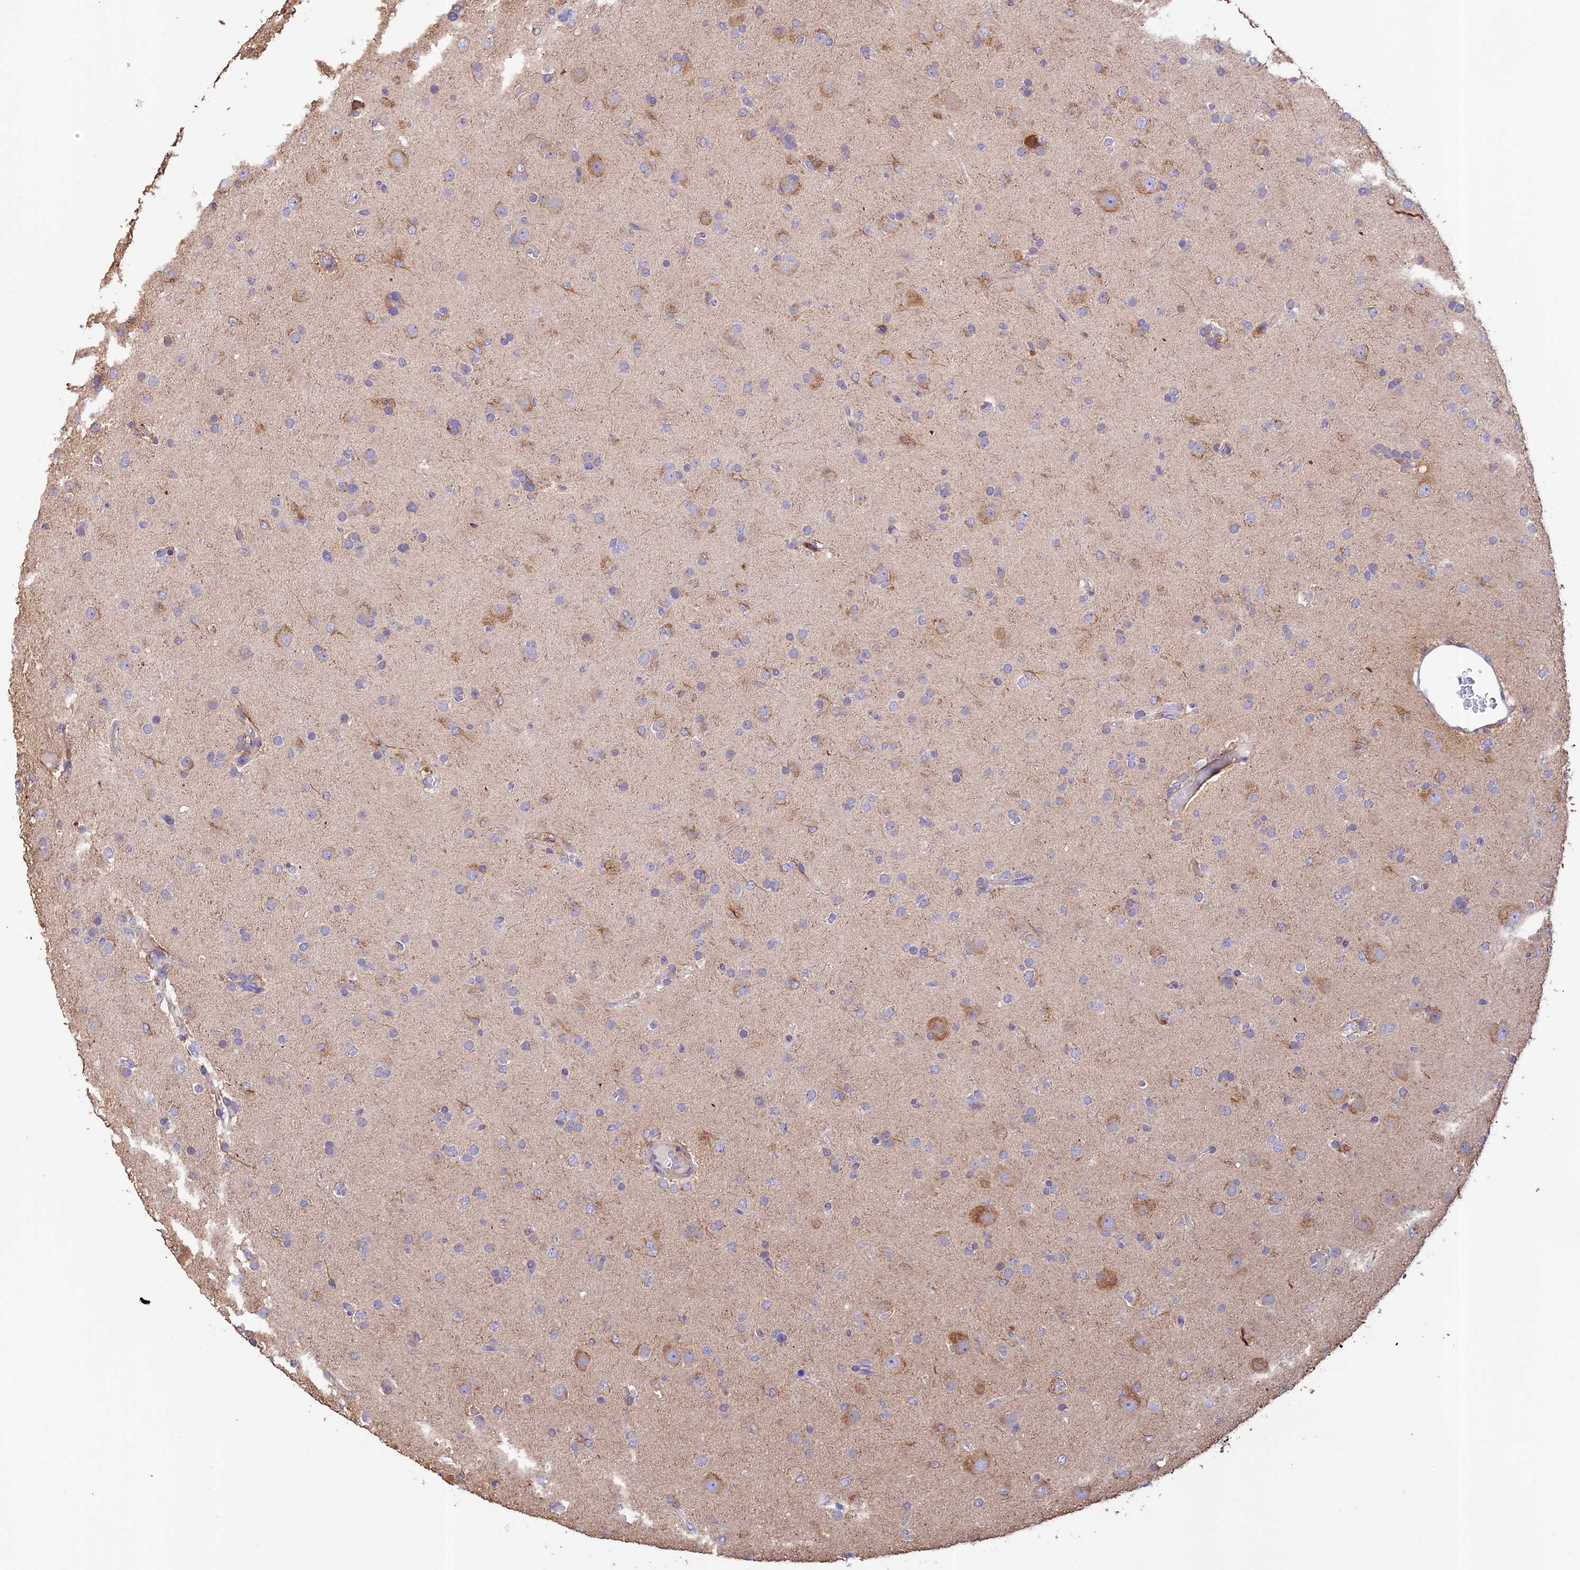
{"staining": {"intensity": "negative", "quantity": "none", "location": "none"}, "tissue": "glioma", "cell_type": "Tumor cells", "image_type": "cancer", "snomed": [{"axis": "morphology", "description": "Glioma, malignant, Low grade"}, {"axis": "topography", "description": "Brain"}], "caption": "High magnification brightfield microscopy of glioma stained with DAB (brown) and counterstained with hematoxylin (blue): tumor cells show no significant staining.", "gene": "EMC3", "patient": {"sex": "male", "age": 65}}